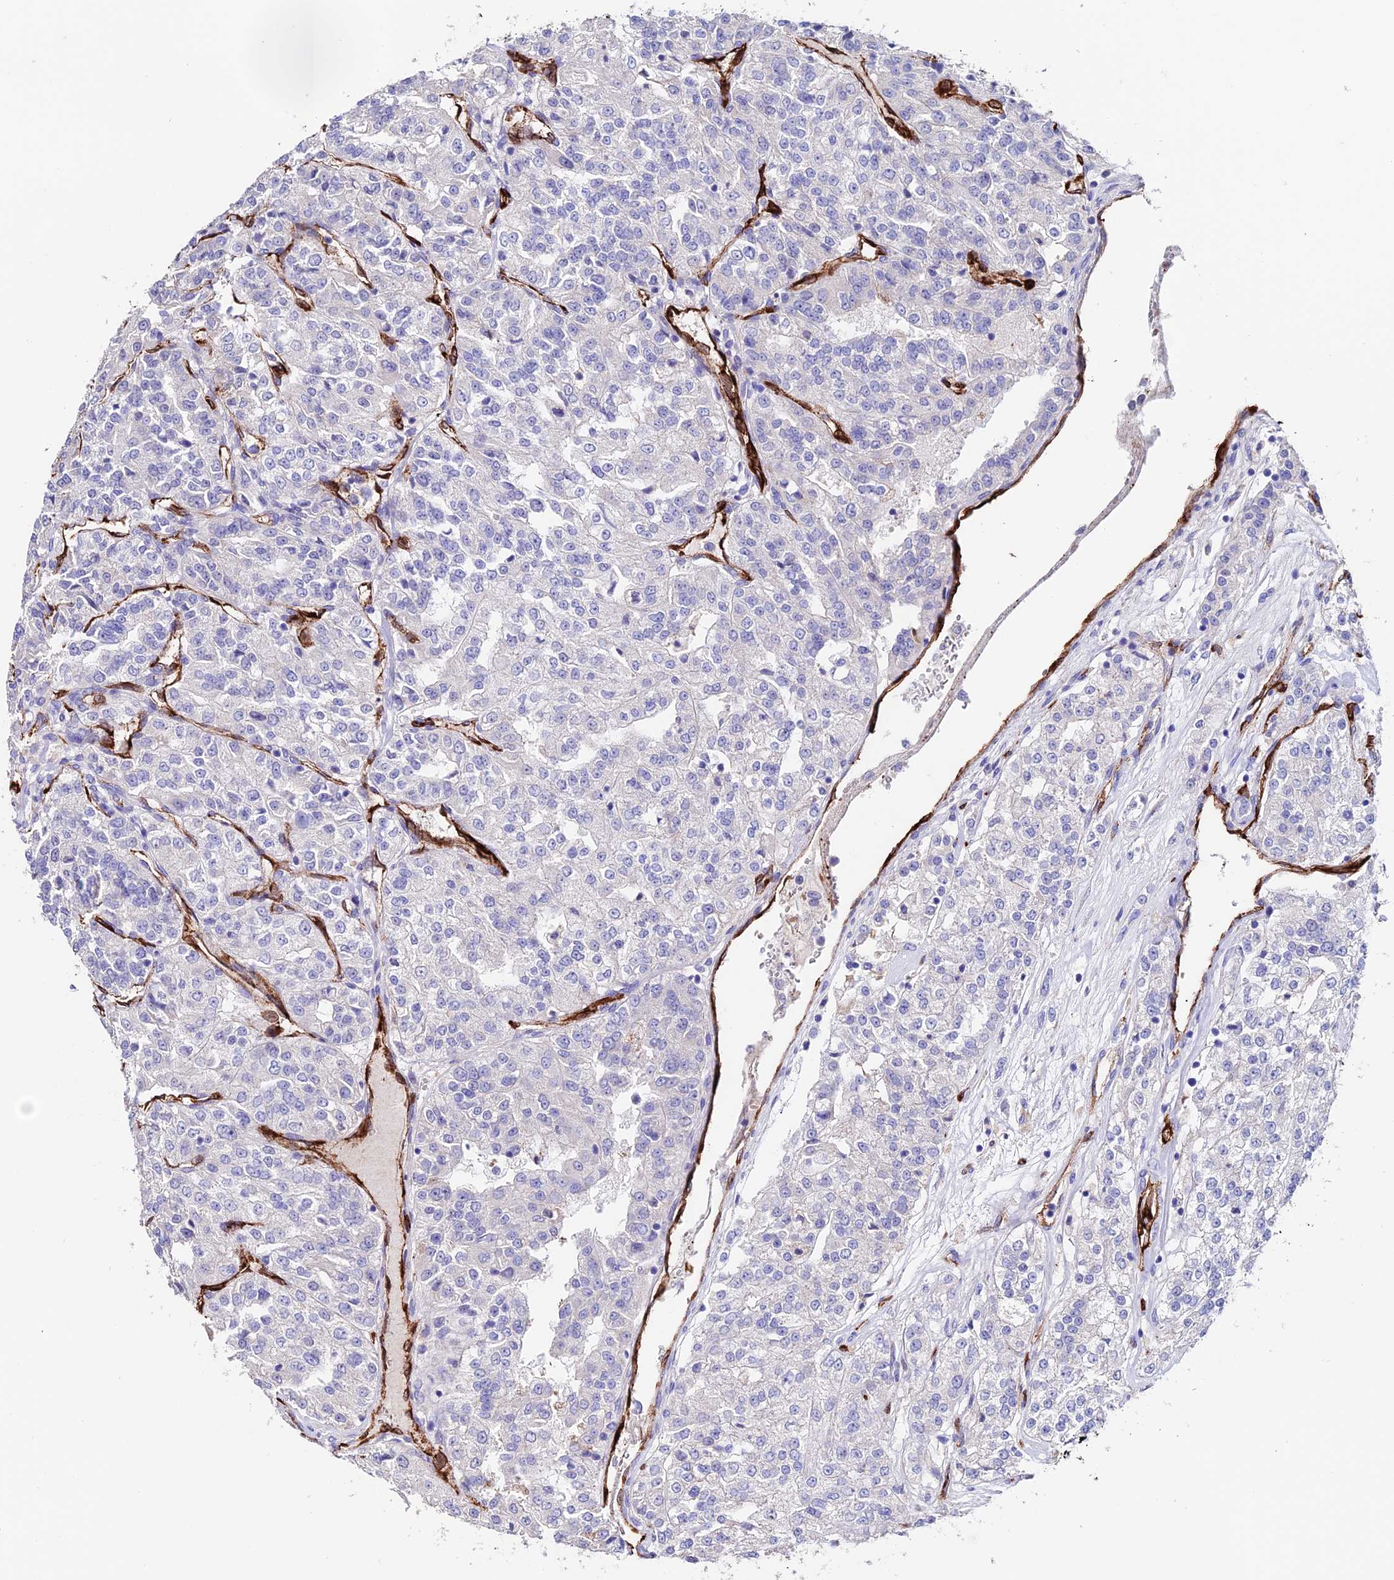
{"staining": {"intensity": "negative", "quantity": "none", "location": "none"}, "tissue": "renal cancer", "cell_type": "Tumor cells", "image_type": "cancer", "snomed": [{"axis": "morphology", "description": "Adenocarcinoma, NOS"}, {"axis": "topography", "description": "Kidney"}], "caption": "This is a micrograph of immunohistochemistry (IHC) staining of renal cancer (adenocarcinoma), which shows no staining in tumor cells. (DAB immunohistochemistry with hematoxylin counter stain).", "gene": "ESM1", "patient": {"sex": "female", "age": 63}}